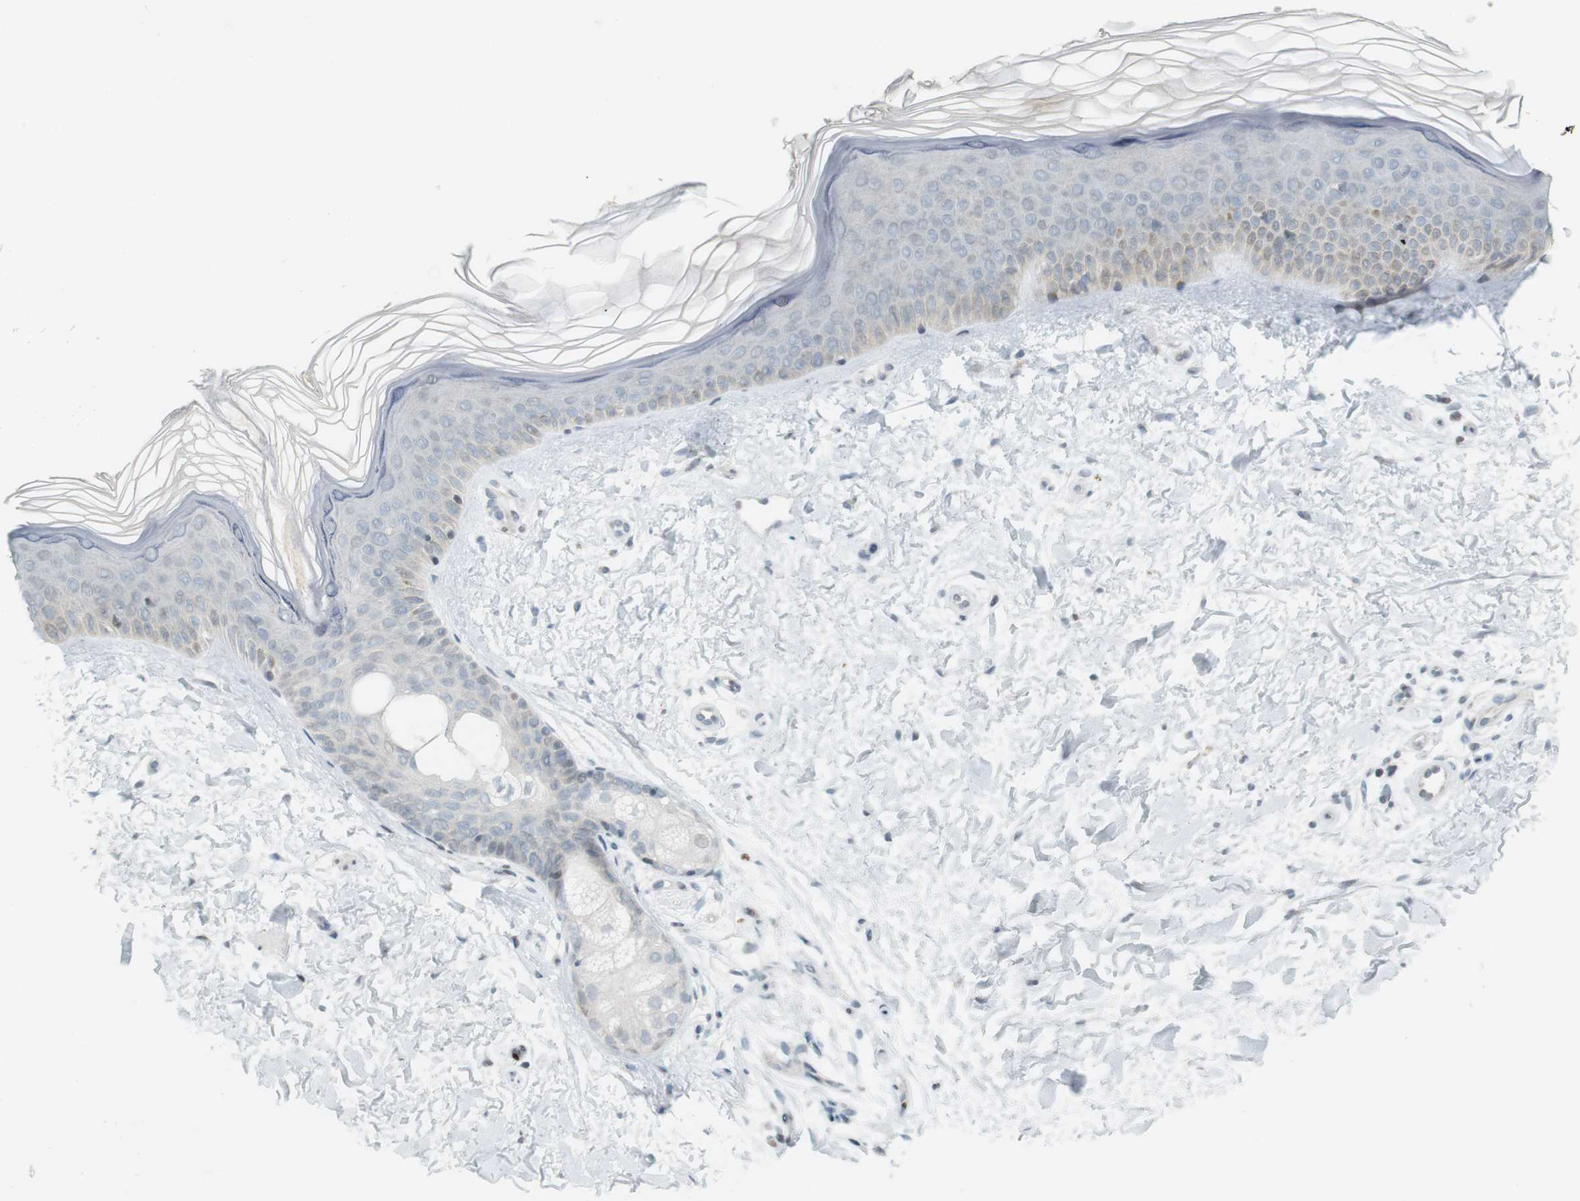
{"staining": {"intensity": "negative", "quantity": "none", "location": "none"}, "tissue": "skin", "cell_type": "Fibroblasts", "image_type": "normal", "snomed": [{"axis": "morphology", "description": "Normal tissue, NOS"}, {"axis": "topography", "description": "Skin"}], "caption": "A high-resolution micrograph shows immunohistochemistry staining of normal skin, which displays no significant positivity in fibroblasts.", "gene": "DMC1", "patient": {"sex": "female", "age": 19}}